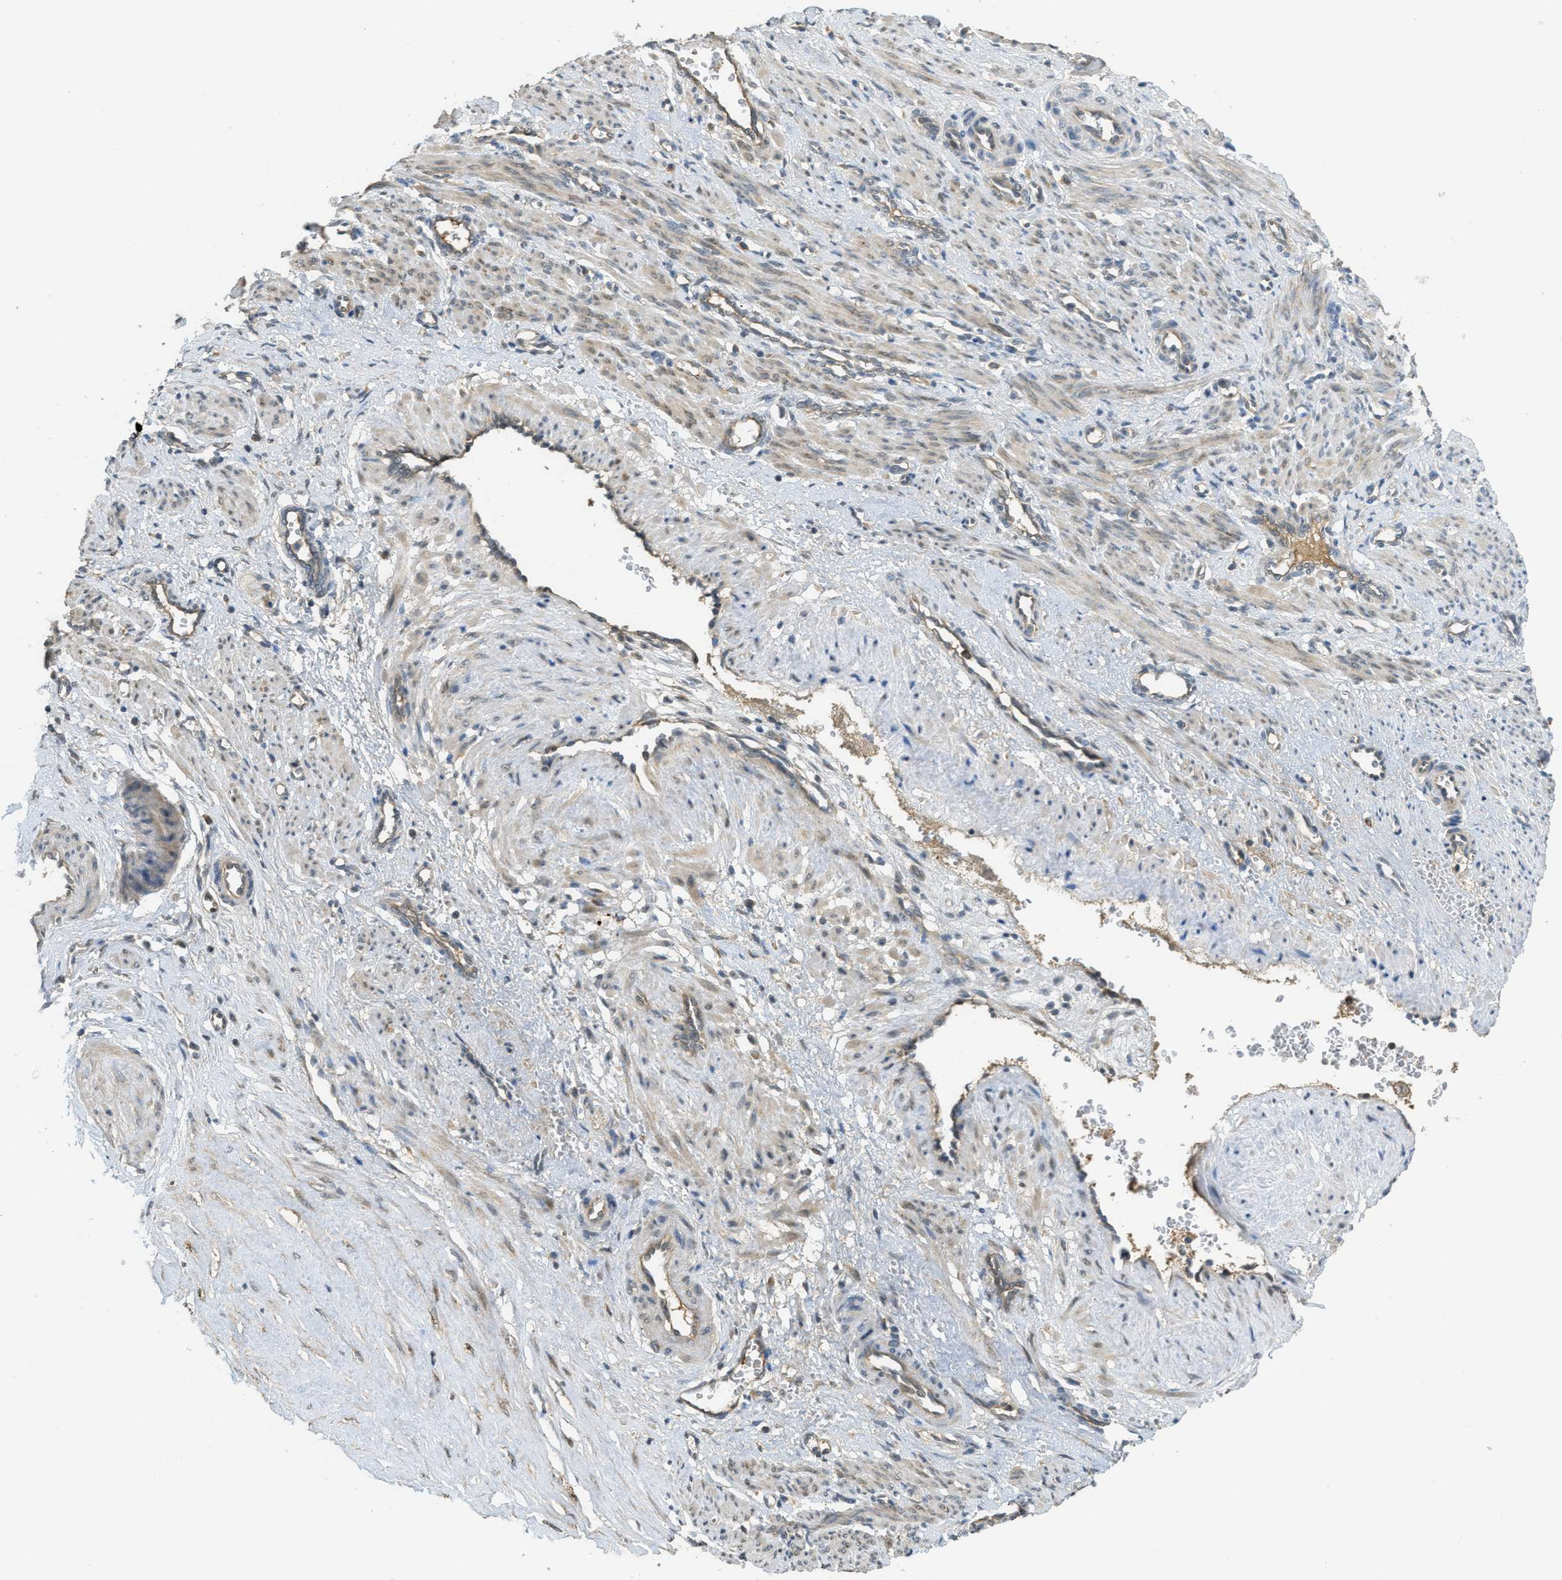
{"staining": {"intensity": "weak", "quantity": ">75%", "location": "cytoplasmic/membranous"}, "tissue": "smooth muscle", "cell_type": "Smooth muscle cells", "image_type": "normal", "snomed": [{"axis": "morphology", "description": "Normal tissue, NOS"}, {"axis": "topography", "description": "Endometrium"}], "caption": "Brown immunohistochemical staining in normal human smooth muscle reveals weak cytoplasmic/membranous positivity in about >75% of smooth muscle cells.", "gene": "IGF2BP2", "patient": {"sex": "female", "age": 33}}